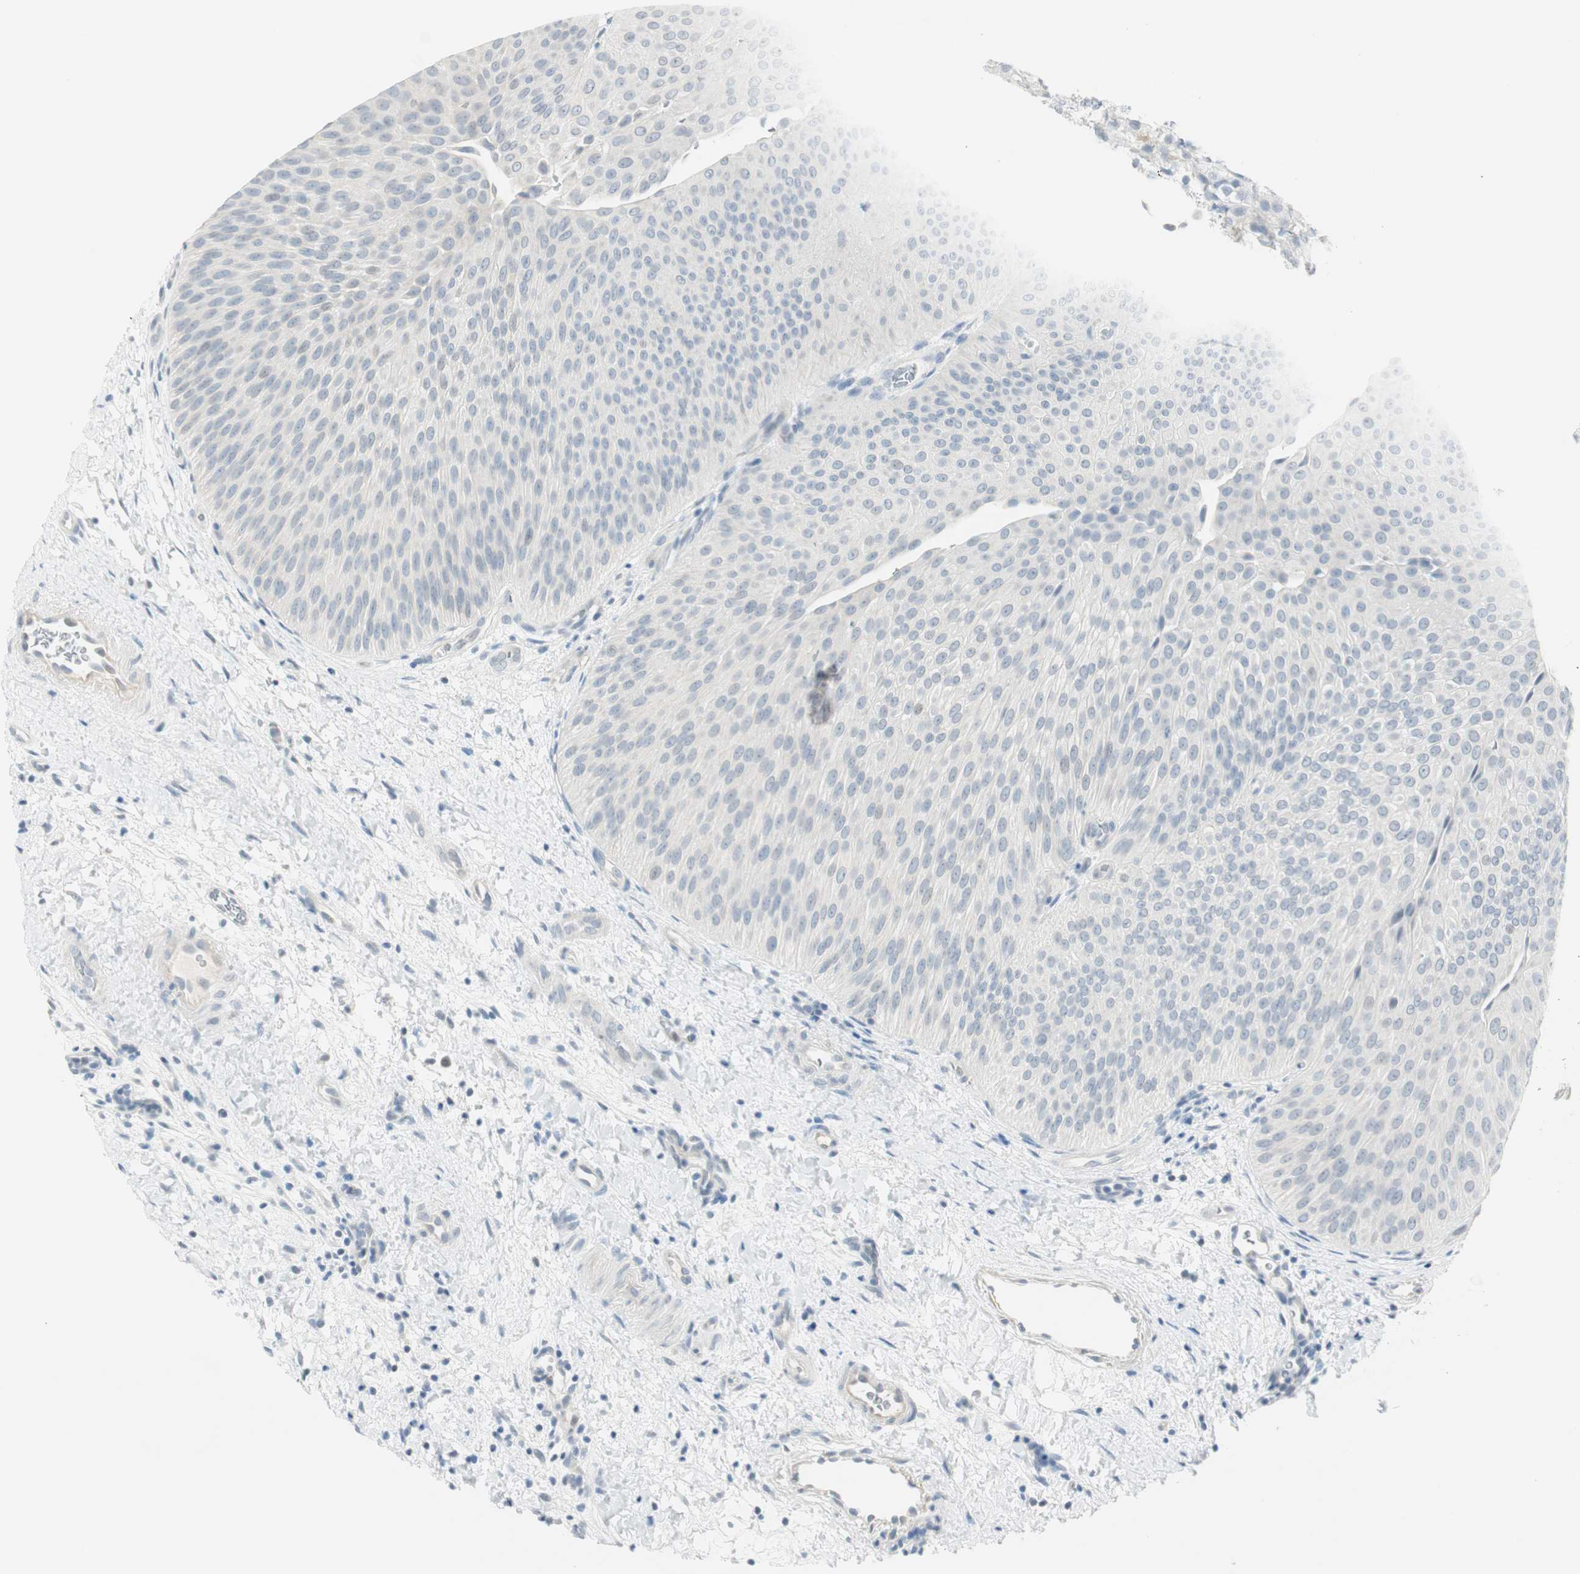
{"staining": {"intensity": "negative", "quantity": "none", "location": "none"}, "tissue": "urothelial cancer", "cell_type": "Tumor cells", "image_type": "cancer", "snomed": [{"axis": "morphology", "description": "Urothelial carcinoma, Low grade"}, {"axis": "topography", "description": "Urinary bladder"}], "caption": "Urothelial cancer stained for a protein using IHC displays no staining tumor cells.", "gene": "MLLT10", "patient": {"sex": "female", "age": 60}}